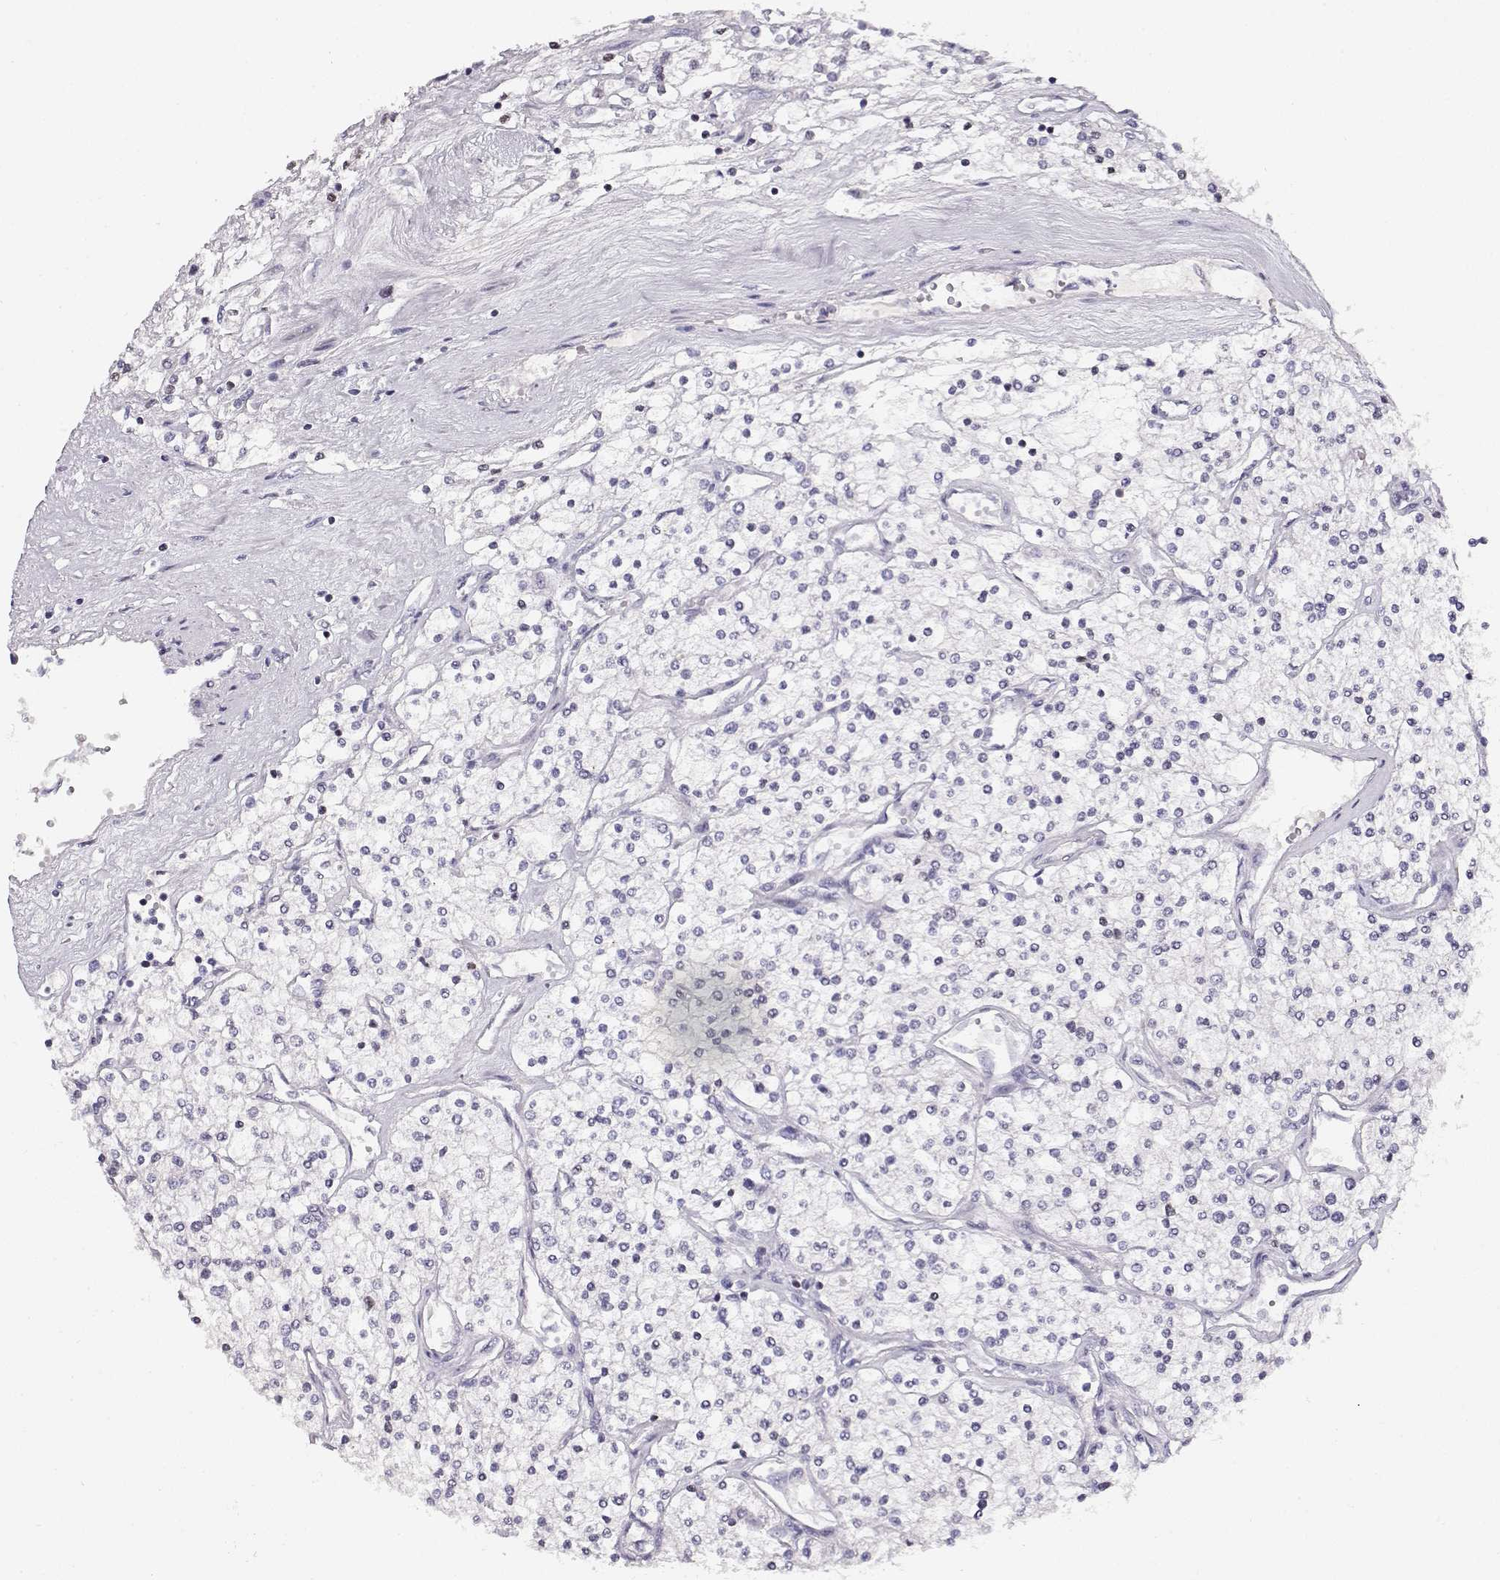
{"staining": {"intensity": "negative", "quantity": "none", "location": "none"}, "tissue": "renal cancer", "cell_type": "Tumor cells", "image_type": "cancer", "snomed": [{"axis": "morphology", "description": "Adenocarcinoma, NOS"}, {"axis": "topography", "description": "Kidney"}], "caption": "A photomicrograph of human renal cancer (adenocarcinoma) is negative for staining in tumor cells.", "gene": "CRX", "patient": {"sex": "male", "age": 80}}